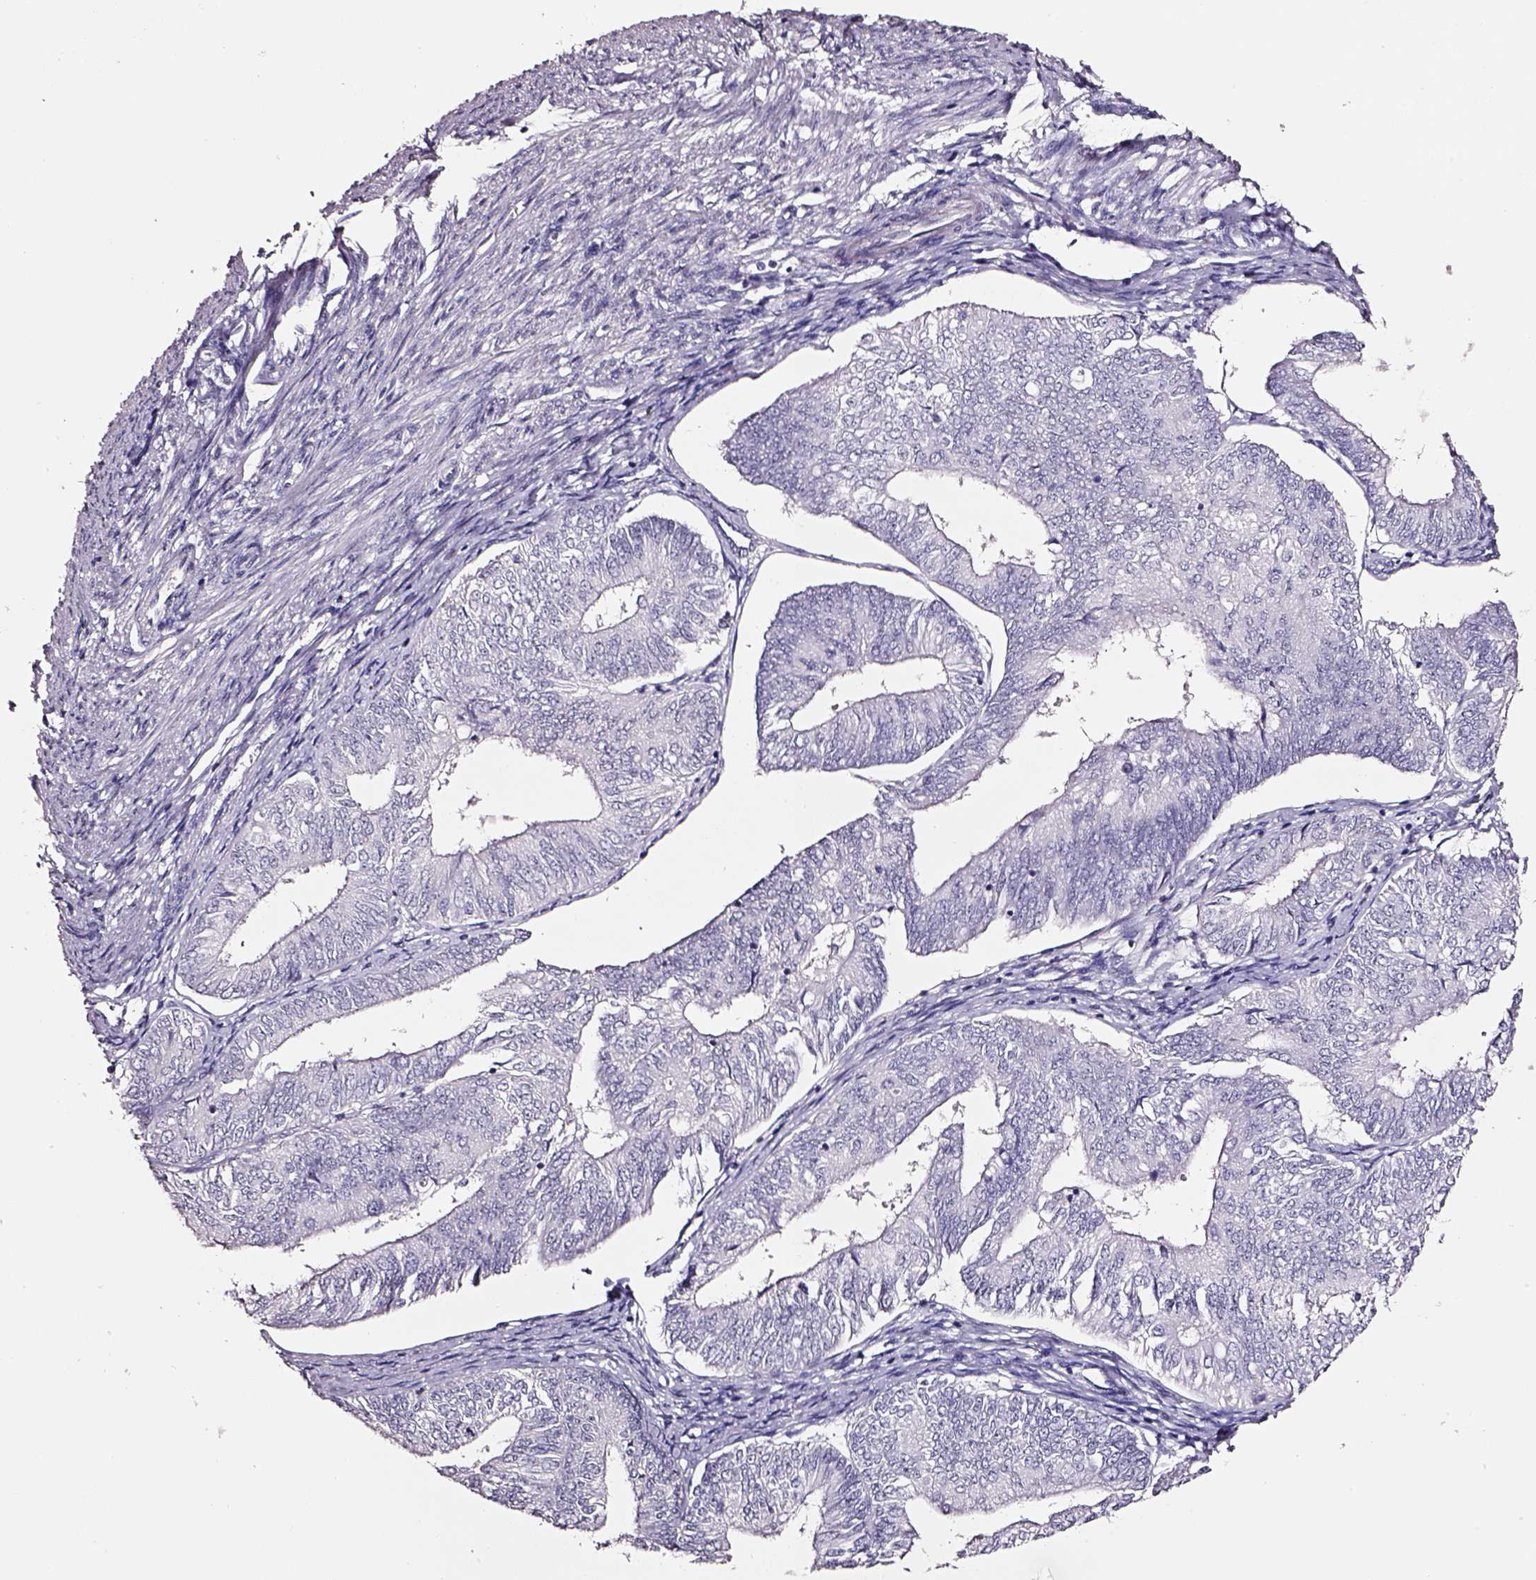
{"staining": {"intensity": "negative", "quantity": "none", "location": "none"}, "tissue": "endometrial cancer", "cell_type": "Tumor cells", "image_type": "cancer", "snomed": [{"axis": "morphology", "description": "Adenocarcinoma, NOS"}, {"axis": "topography", "description": "Endometrium"}], "caption": "Immunohistochemical staining of endometrial adenocarcinoma shows no significant staining in tumor cells.", "gene": "SMIM17", "patient": {"sex": "female", "age": 58}}